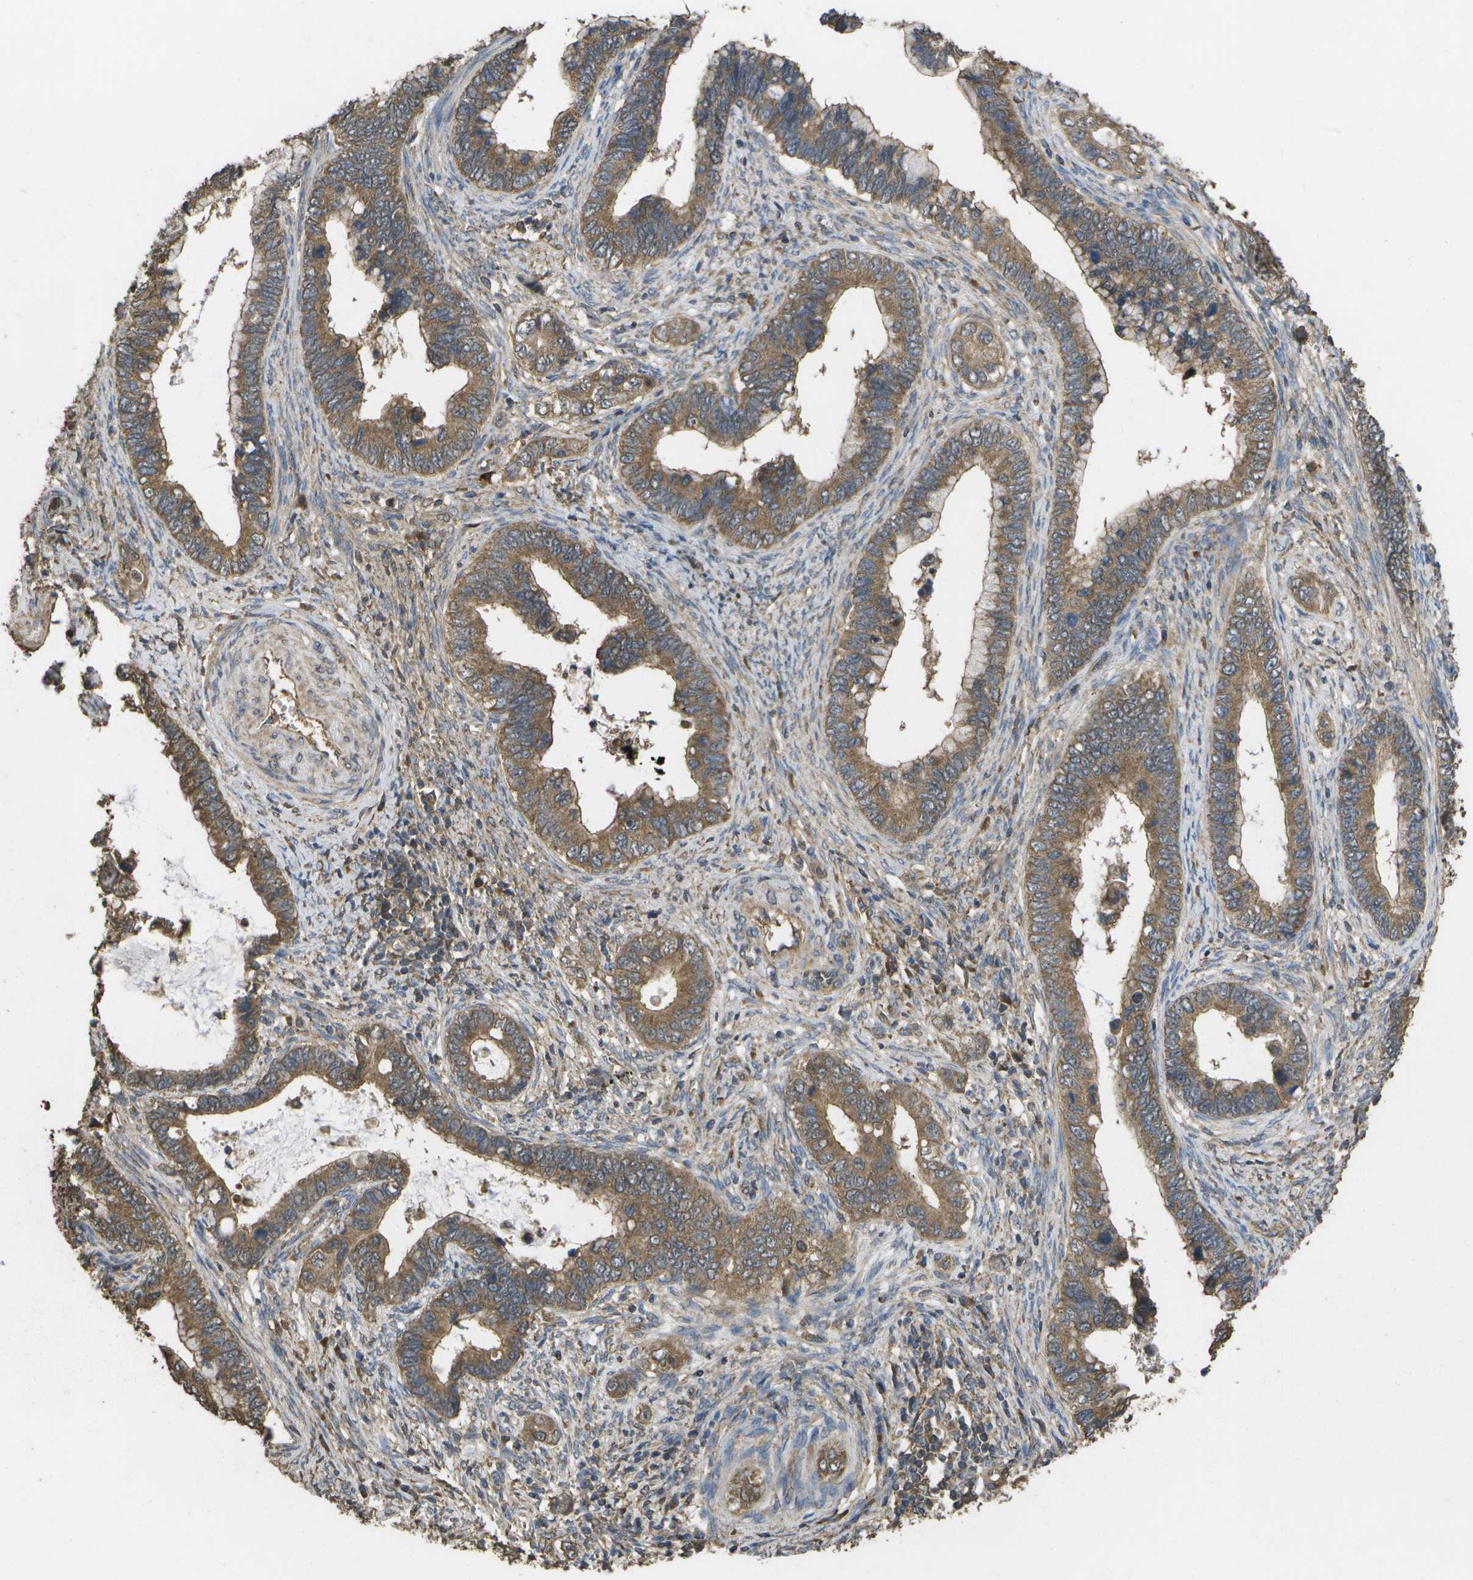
{"staining": {"intensity": "moderate", "quantity": ">75%", "location": "cytoplasmic/membranous"}, "tissue": "cervical cancer", "cell_type": "Tumor cells", "image_type": "cancer", "snomed": [{"axis": "morphology", "description": "Adenocarcinoma, NOS"}, {"axis": "topography", "description": "Cervix"}], "caption": "A micrograph of cervical adenocarcinoma stained for a protein demonstrates moderate cytoplasmic/membranous brown staining in tumor cells.", "gene": "SACS", "patient": {"sex": "female", "age": 44}}